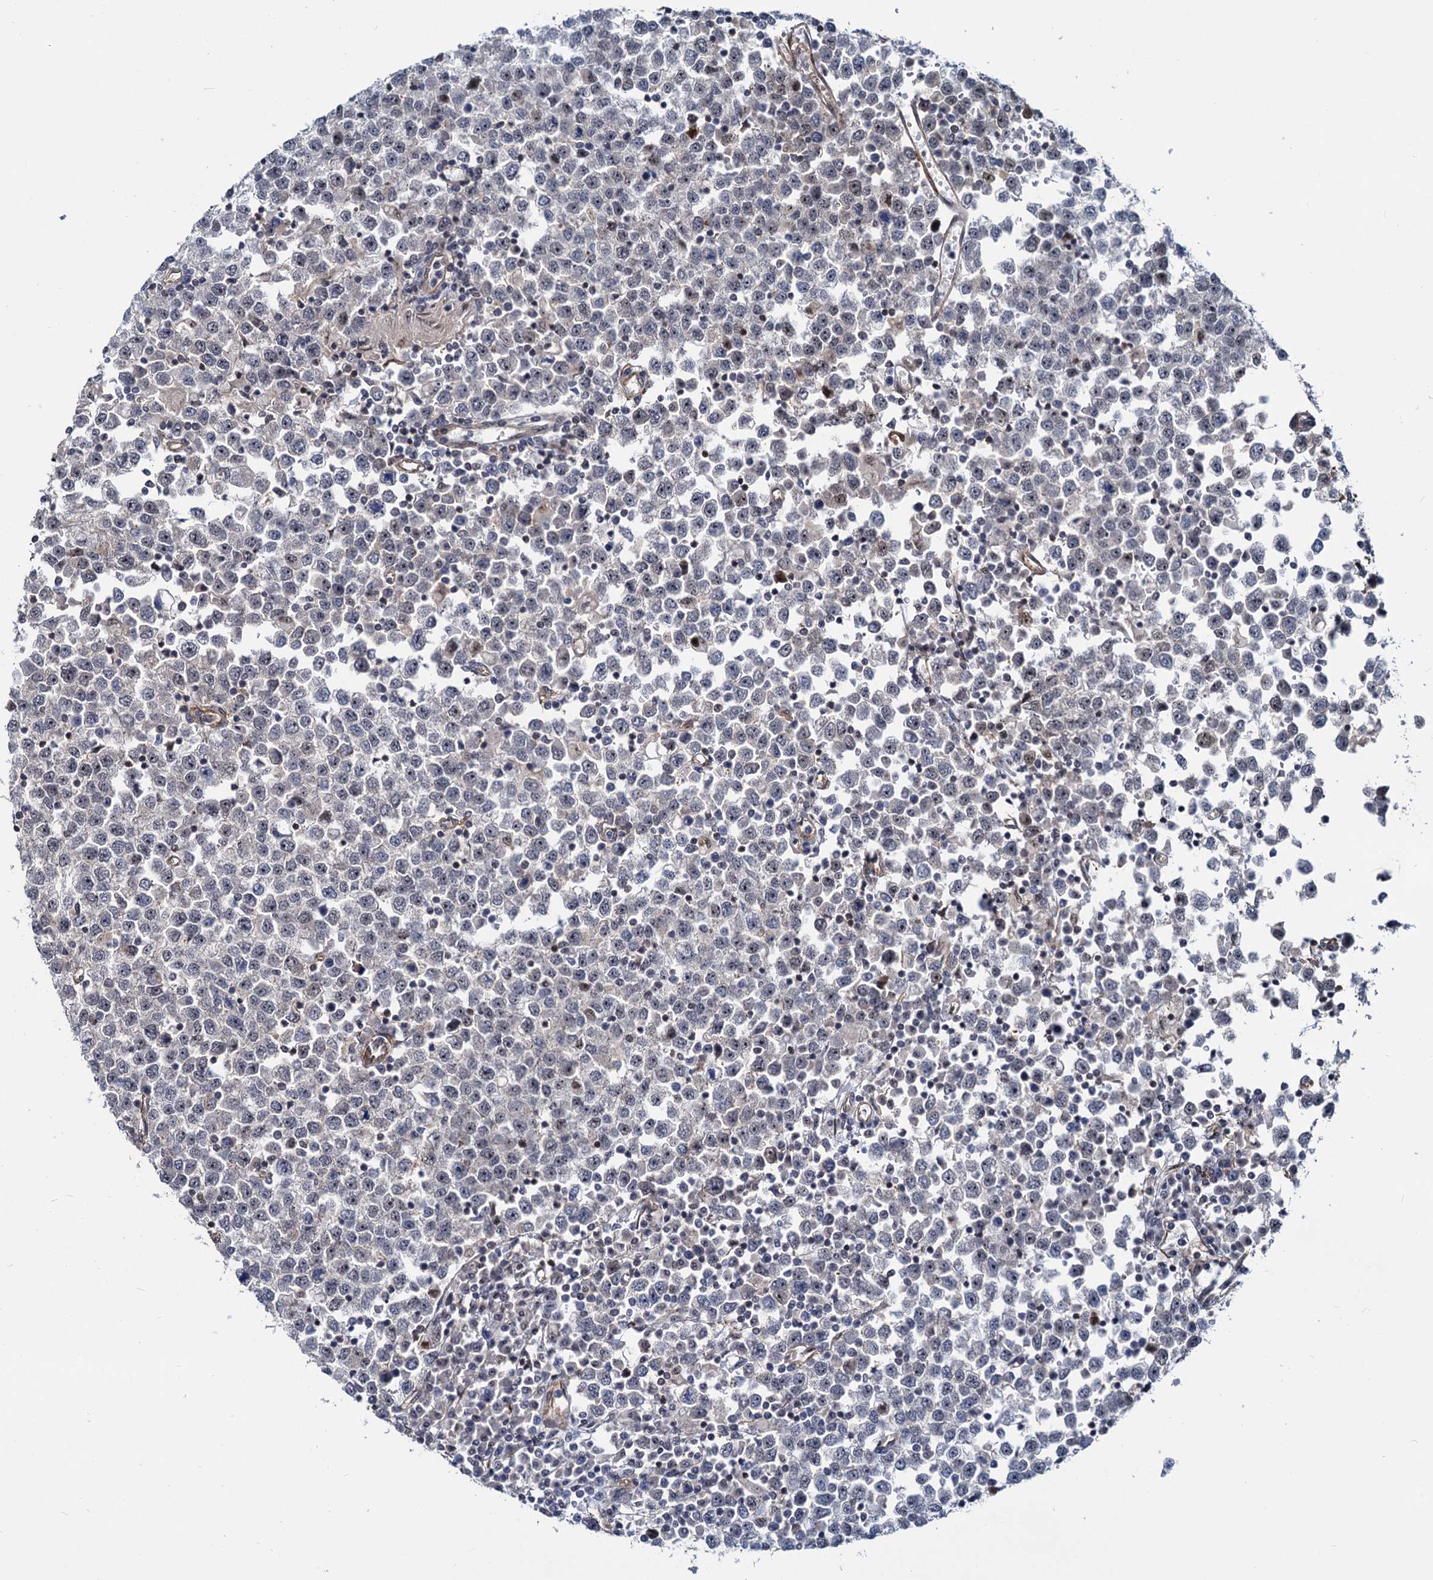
{"staining": {"intensity": "negative", "quantity": "none", "location": "none"}, "tissue": "testis cancer", "cell_type": "Tumor cells", "image_type": "cancer", "snomed": [{"axis": "morphology", "description": "Seminoma, NOS"}, {"axis": "topography", "description": "Testis"}], "caption": "Immunohistochemistry (IHC) photomicrograph of neoplastic tissue: human testis cancer (seminoma) stained with DAB exhibits no significant protein staining in tumor cells.", "gene": "UBLCP1", "patient": {"sex": "male", "age": 65}}